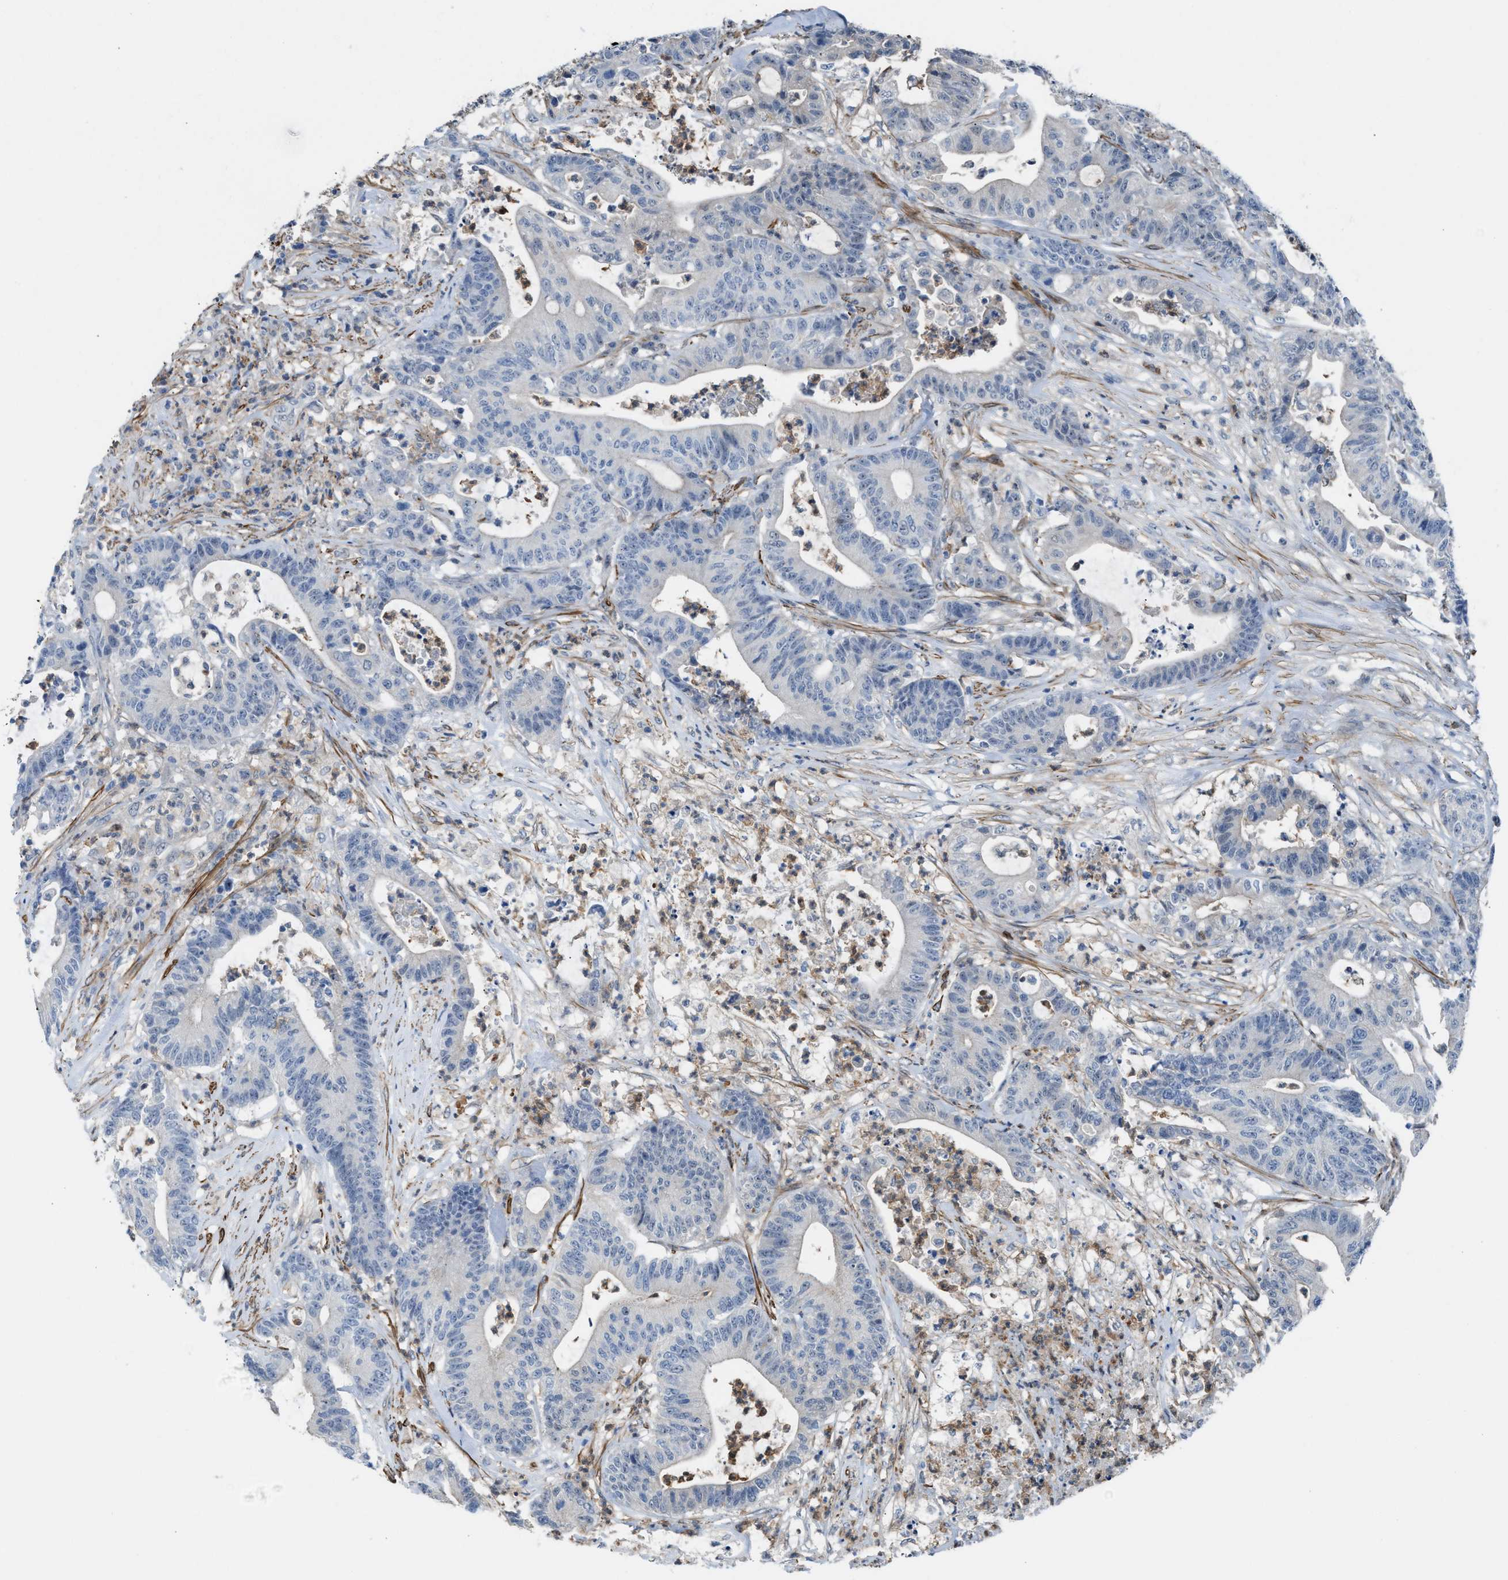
{"staining": {"intensity": "negative", "quantity": "none", "location": "none"}, "tissue": "colorectal cancer", "cell_type": "Tumor cells", "image_type": "cancer", "snomed": [{"axis": "morphology", "description": "Adenocarcinoma, NOS"}, {"axis": "topography", "description": "Colon"}], "caption": "Immunohistochemistry micrograph of neoplastic tissue: human colorectal adenocarcinoma stained with DAB (3,3'-diaminobenzidine) exhibits no significant protein expression in tumor cells.", "gene": "NQO2", "patient": {"sex": "female", "age": 84}}